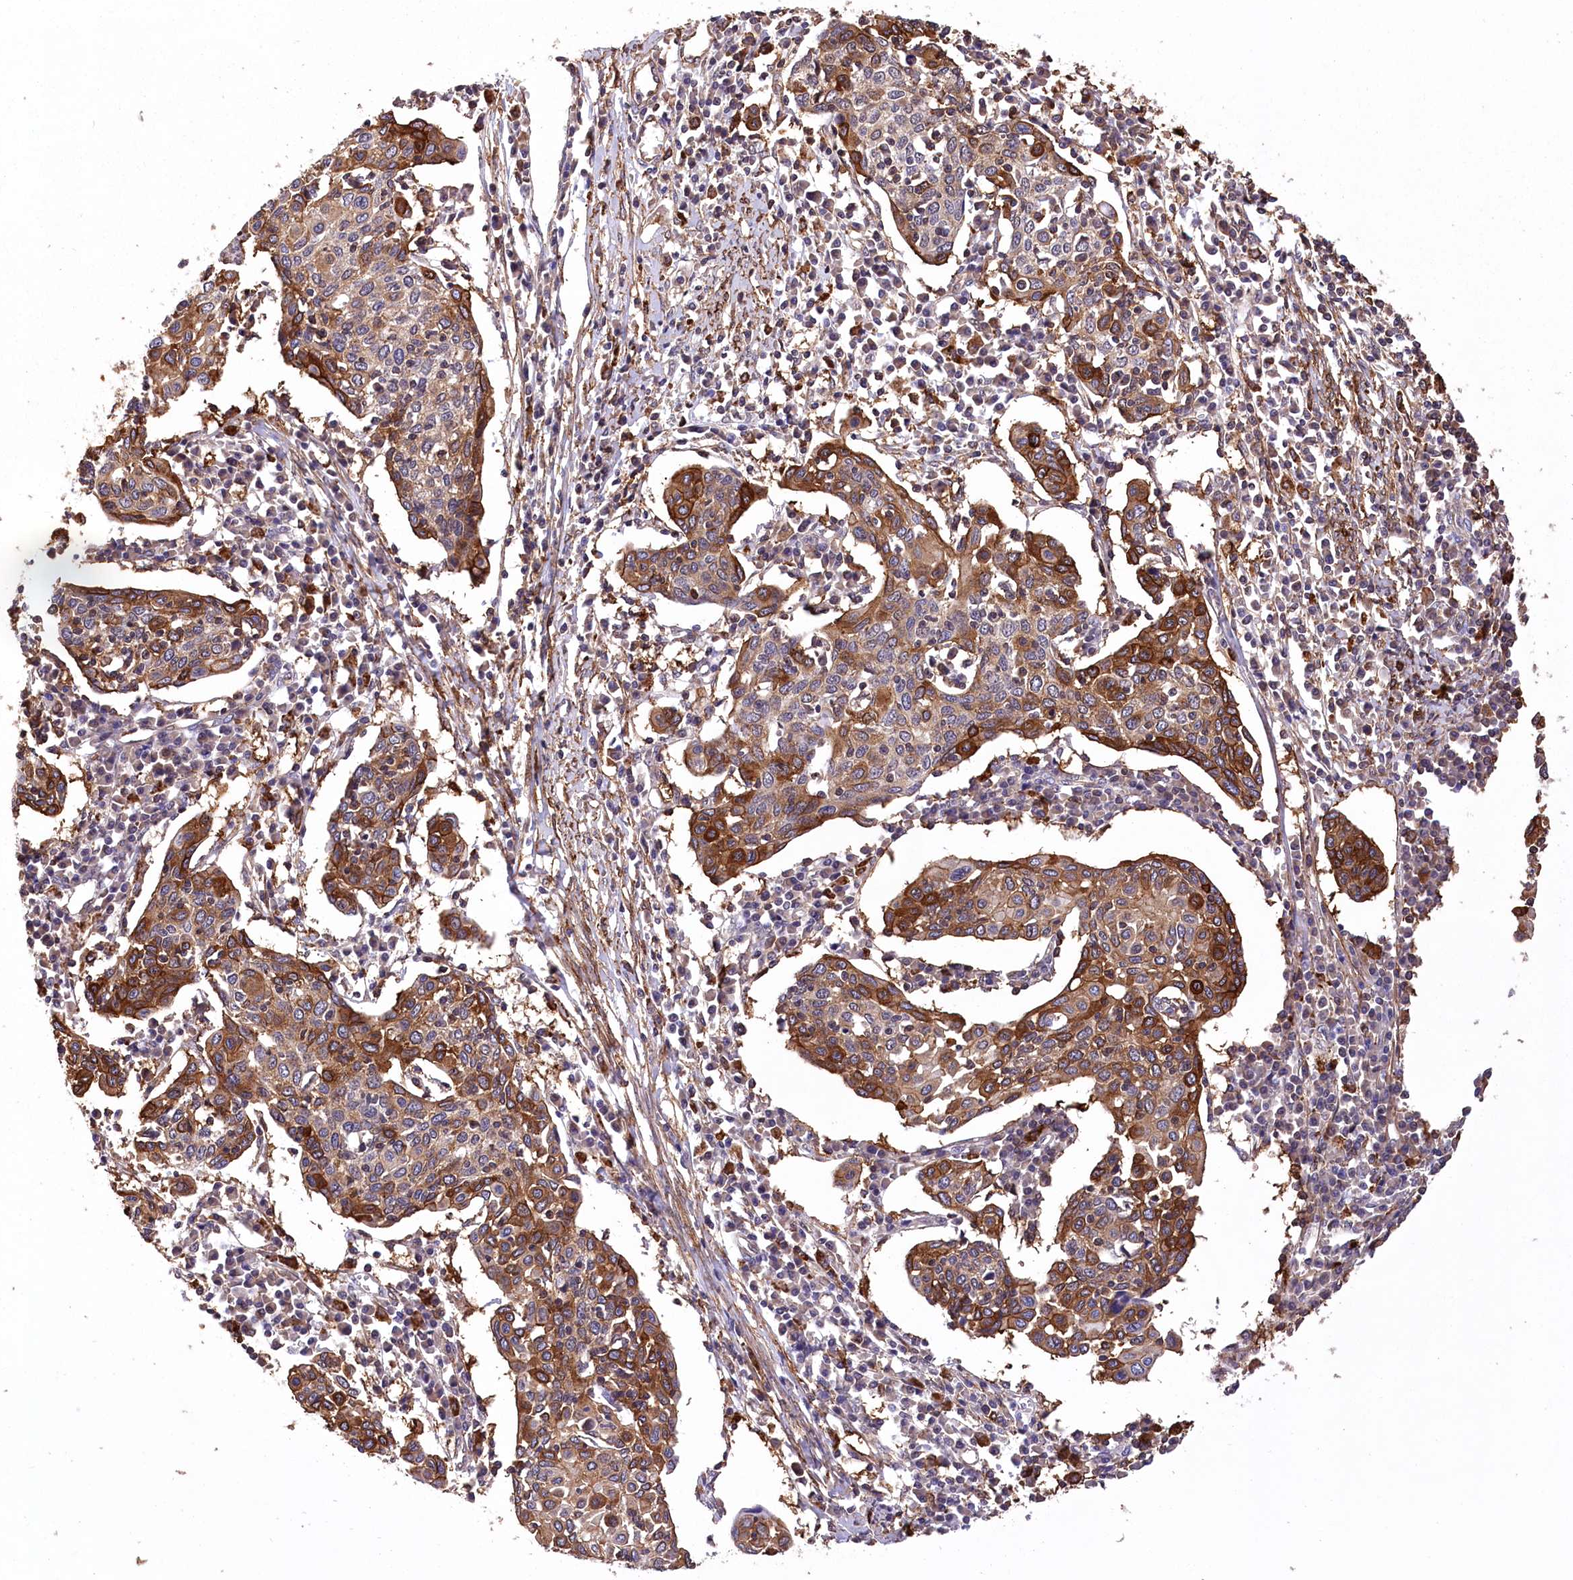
{"staining": {"intensity": "strong", "quantity": "25%-75%", "location": "cytoplasmic/membranous"}, "tissue": "cervical cancer", "cell_type": "Tumor cells", "image_type": "cancer", "snomed": [{"axis": "morphology", "description": "Squamous cell carcinoma, NOS"}, {"axis": "topography", "description": "Cervix"}], "caption": "Protein expression by immunohistochemistry demonstrates strong cytoplasmic/membranous expression in about 25%-75% of tumor cells in cervical cancer (squamous cell carcinoma).", "gene": "DPP3", "patient": {"sex": "female", "age": 40}}